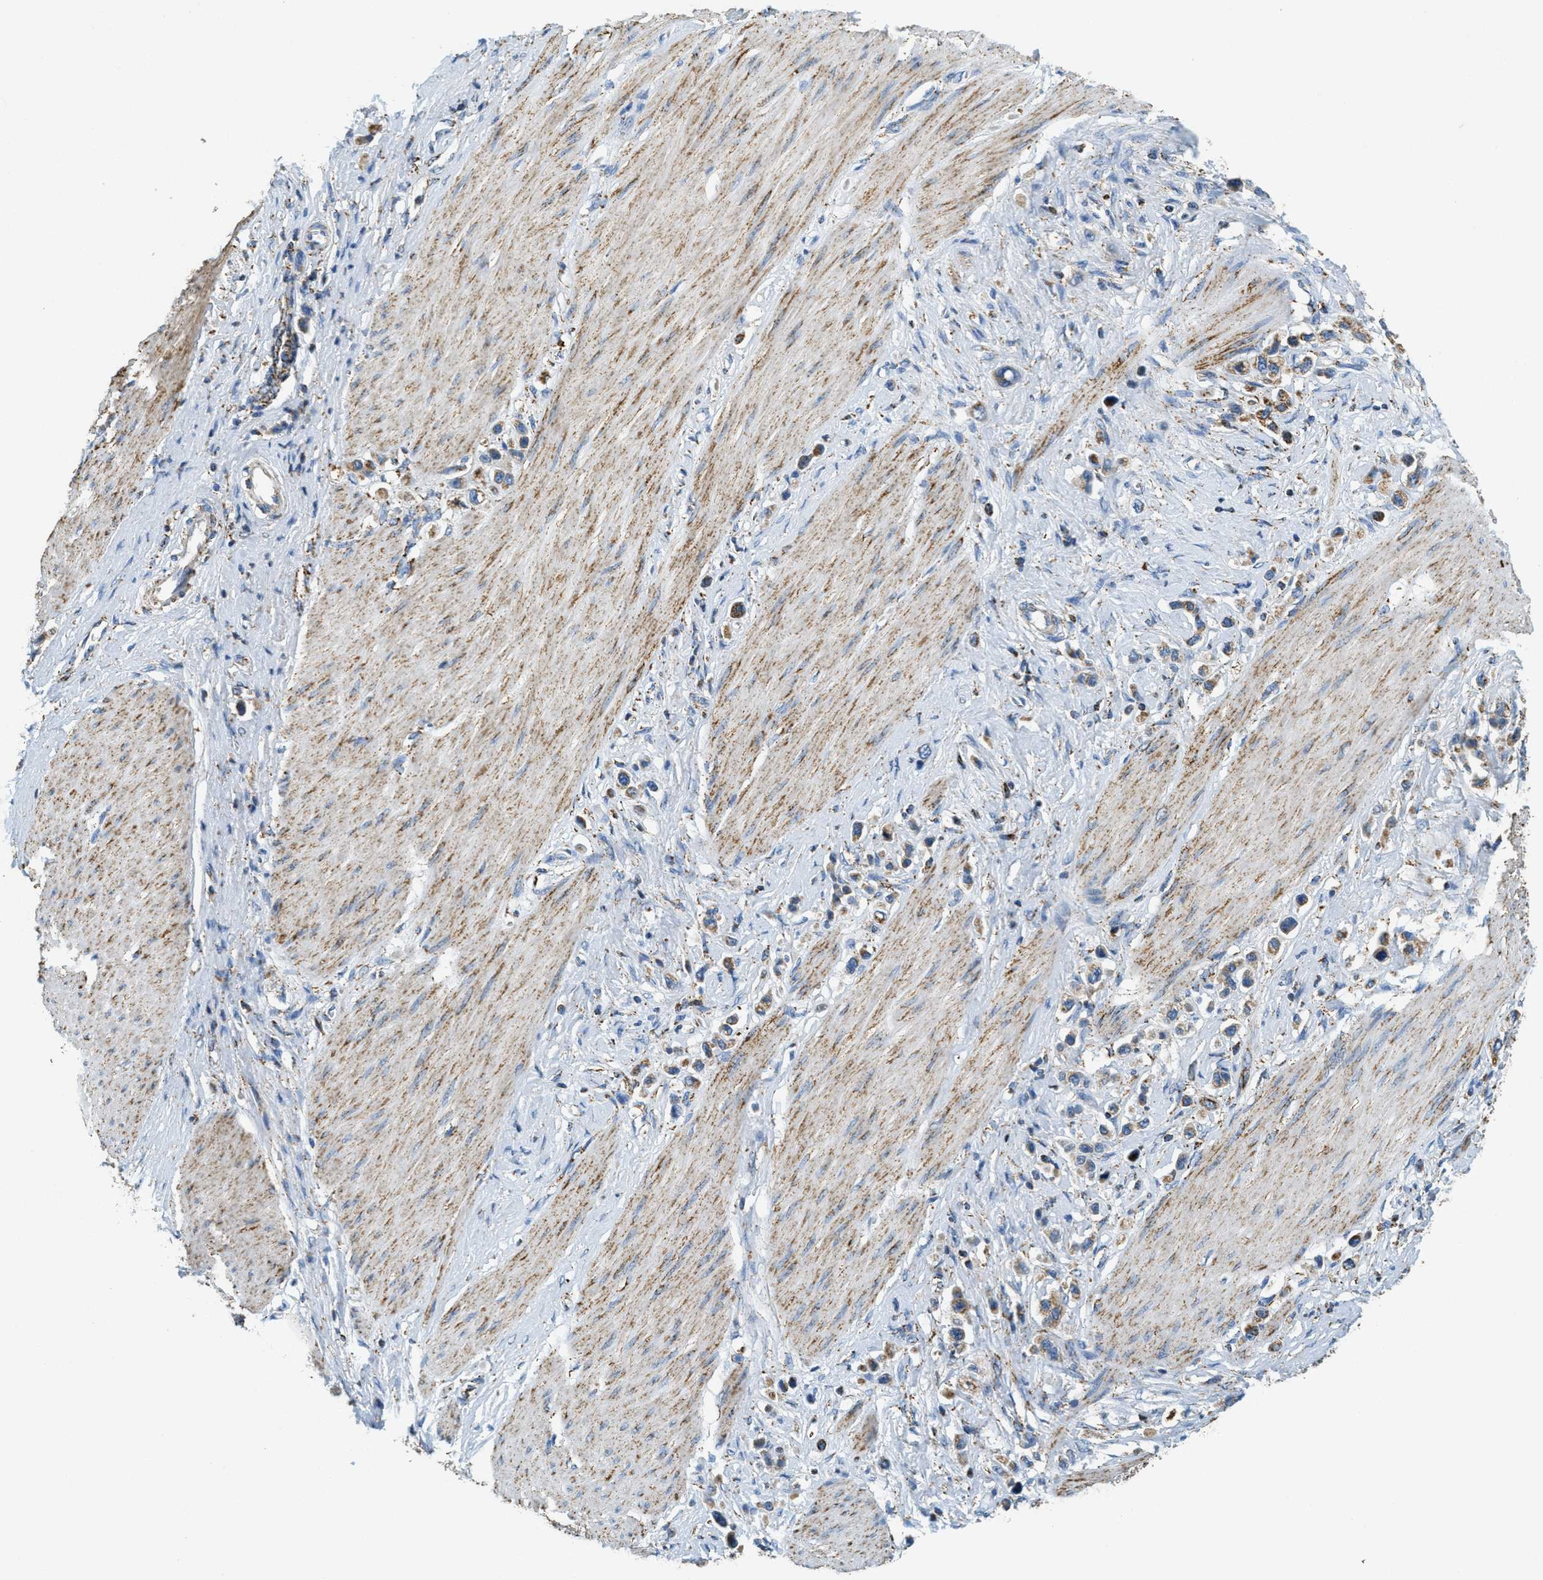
{"staining": {"intensity": "weak", "quantity": ">75%", "location": "cytoplasmic/membranous"}, "tissue": "stomach cancer", "cell_type": "Tumor cells", "image_type": "cancer", "snomed": [{"axis": "morphology", "description": "Adenocarcinoma, NOS"}, {"axis": "topography", "description": "Stomach"}], "caption": "Human stomach adenocarcinoma stained with a protein marker exhibits weak staining in tumor cells.", "gene": "HLCS", "patient": {"sex": "female", "age": 65}}